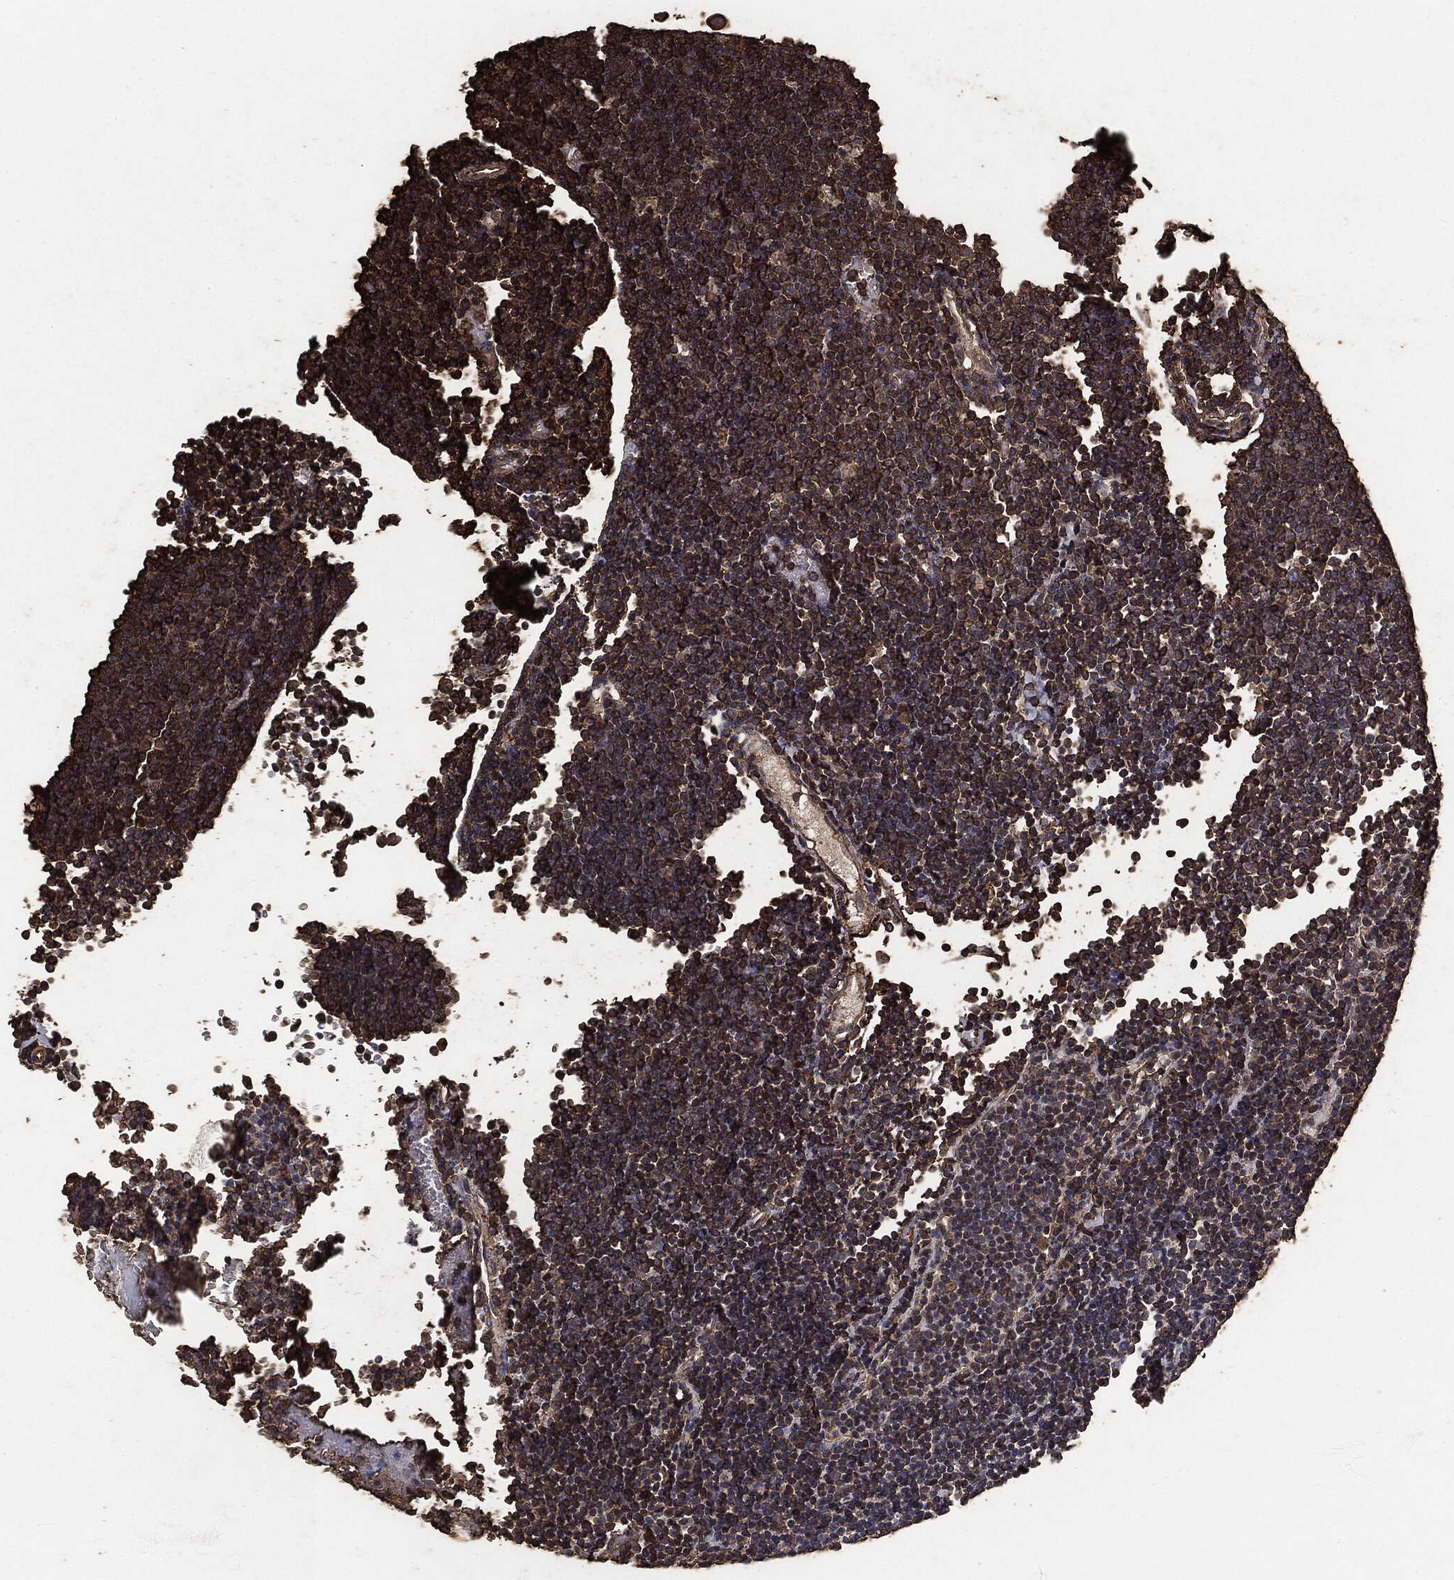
{"staining": {"intensity": "moderate", "quantity": ">75%", "location": "cytoplasmic/membranous"}, "tissue": "lymphoma", "cell_type": "Tumor cells", "image_type": "cancer", "snomed": [{"axis": "morphology", "description": "Malignant lymphoma, non-Hodgkin's type, Low grade"}, {"axis": "topography", "description": "Brain"}], "caption": "Moderate cytoplasmic/membranous positivity for a protein is appreciated in approximately >75% of tumor cells of malignant lymphoma, non-Hodgkin's type (low-grade) using immunohistochemistry.", "gene": "MTOR", "patient": {"sex": "female", "age": 66}}